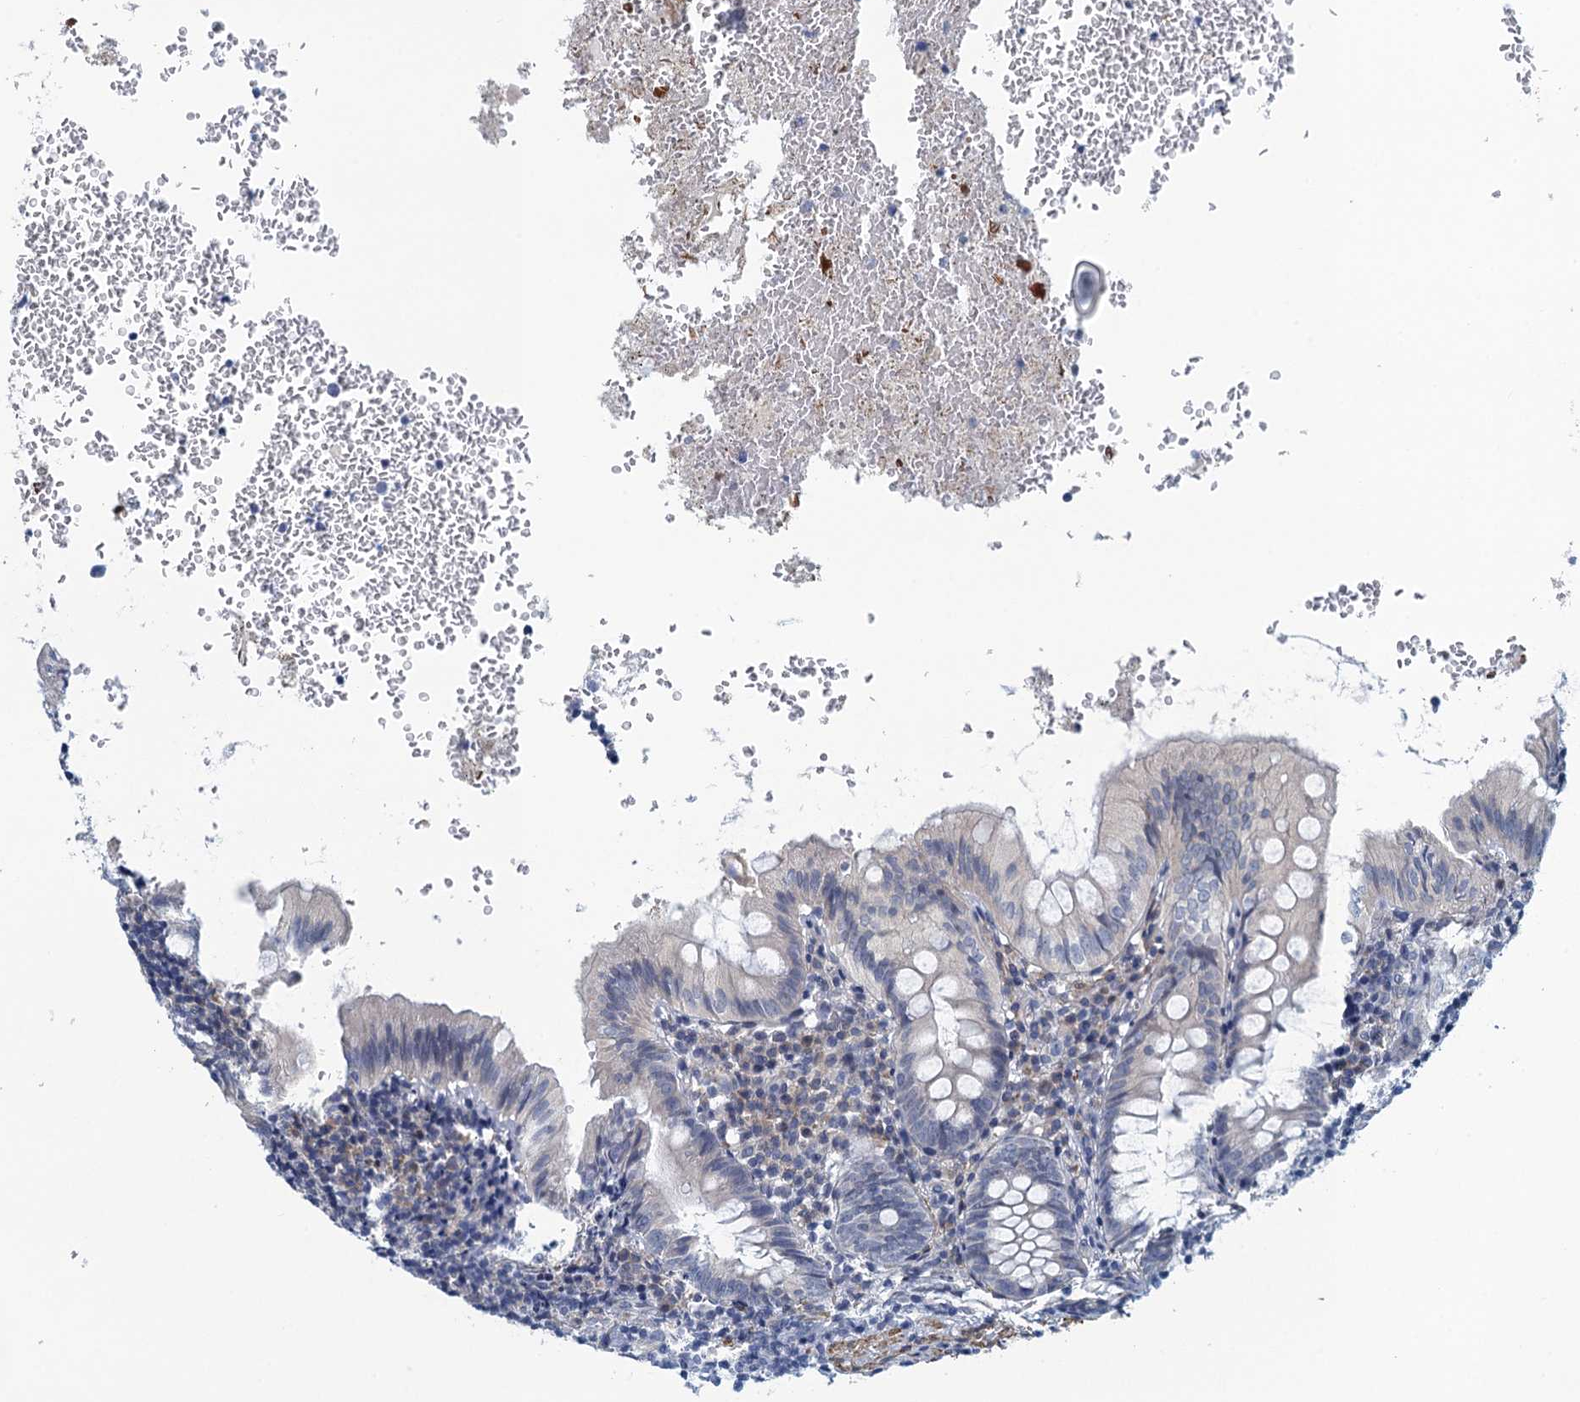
{"staining": {"intensity": "negative", "quantity": "none", "location": "none"}, "tissue": "appendix", "cell_type": "Glandular cells", "image_type": "normal", "snomed": [{"axis": "morphology", "description": "Normal tissue, NOS"}, {"axis": "topography", "description": "Appendix"}], "caption": "Glandular cells show no significant expression in normal appendix.", "gene": "ALG2", "patient": {"sex": "male", "age": 8}}